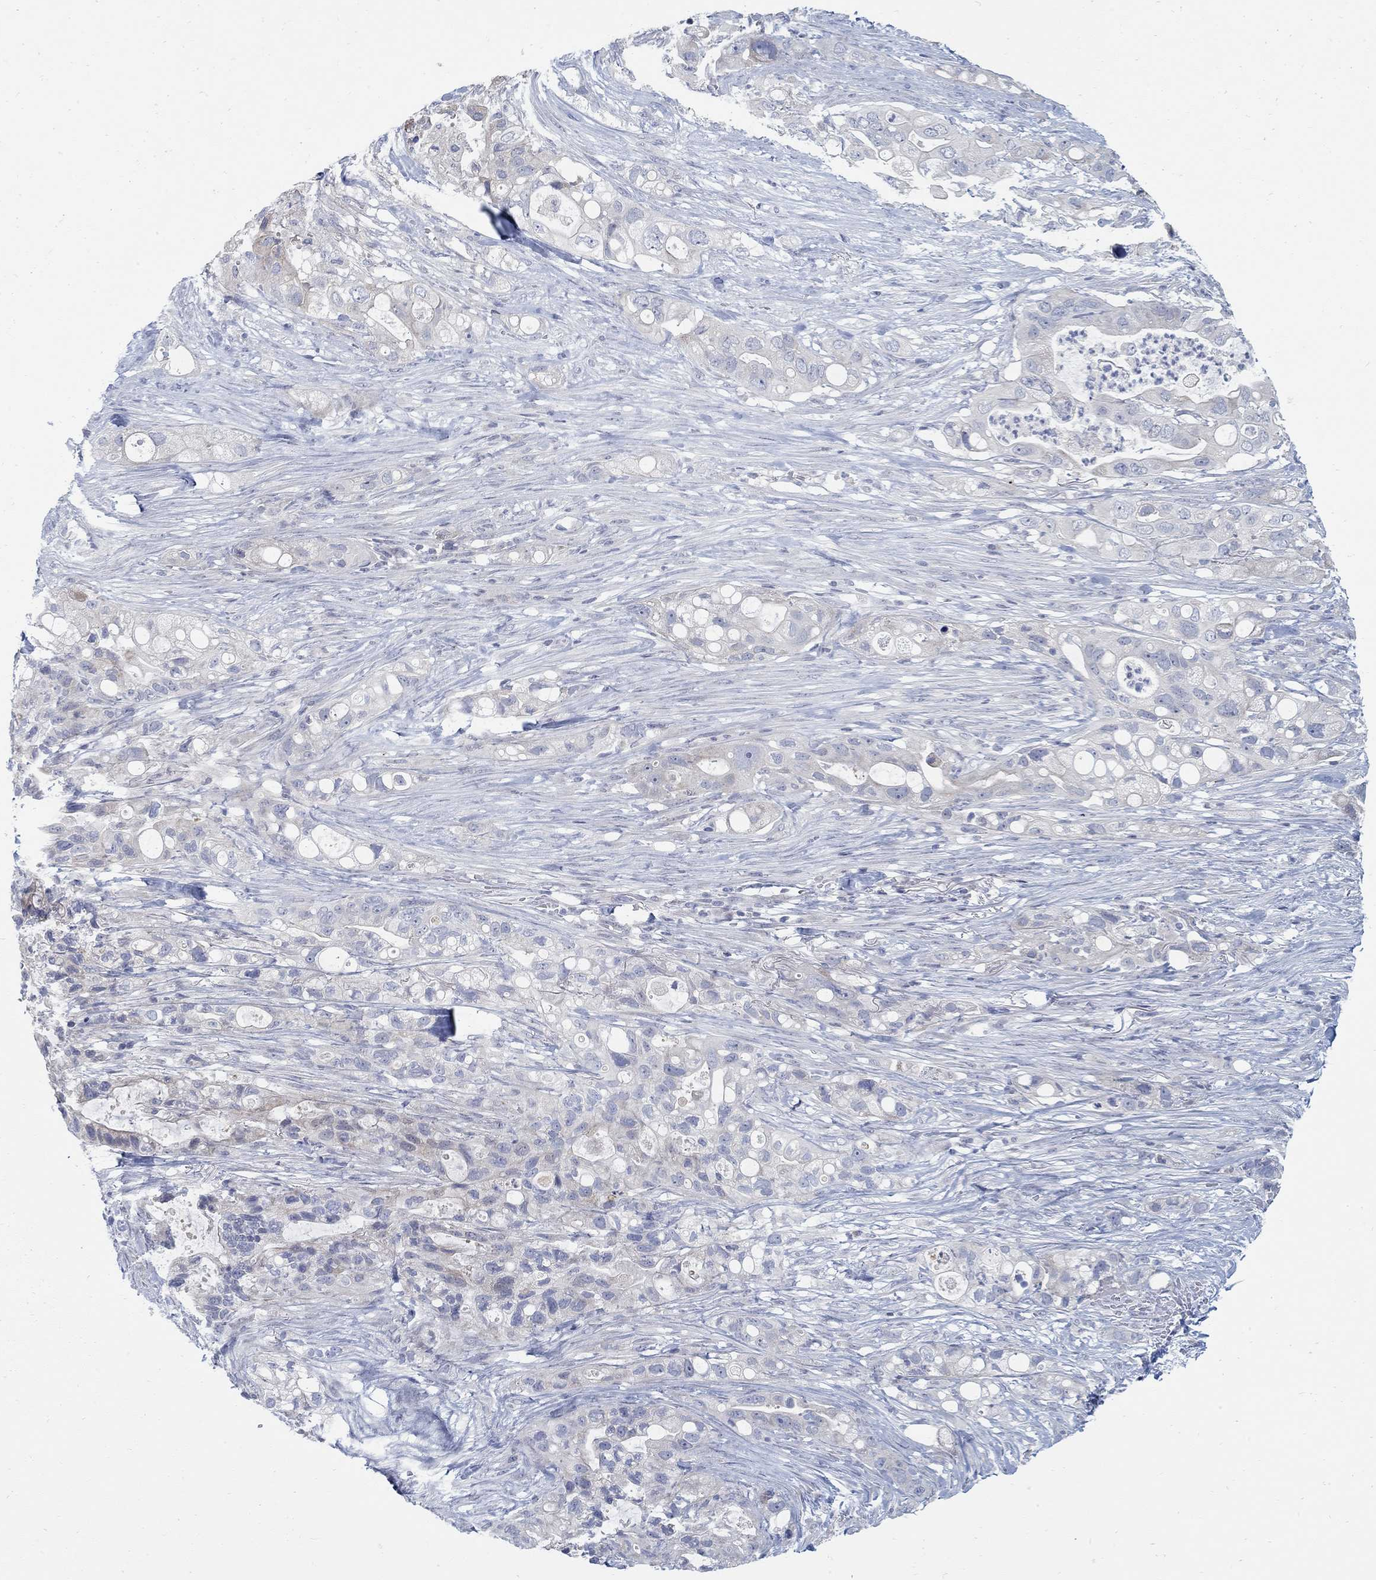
{"staining": {"intensity": "negative", "quantity": "none", "location": "none"}, "tissue": "pancreatic cancer", "cell_type": "Tumor cells", "image_type": "cancer", "snomed": [{"axis": "morphology", "description": "Adenocarcinoma, NOS"}, {"axis": "topography", "description": "Pancreas"}], "caption": "An image of human adenocarcinoma (pancreatic) is negative for staining in tumor cells.", "gene": "ANO7", "patient": {"sex": "female", "age": 72}}